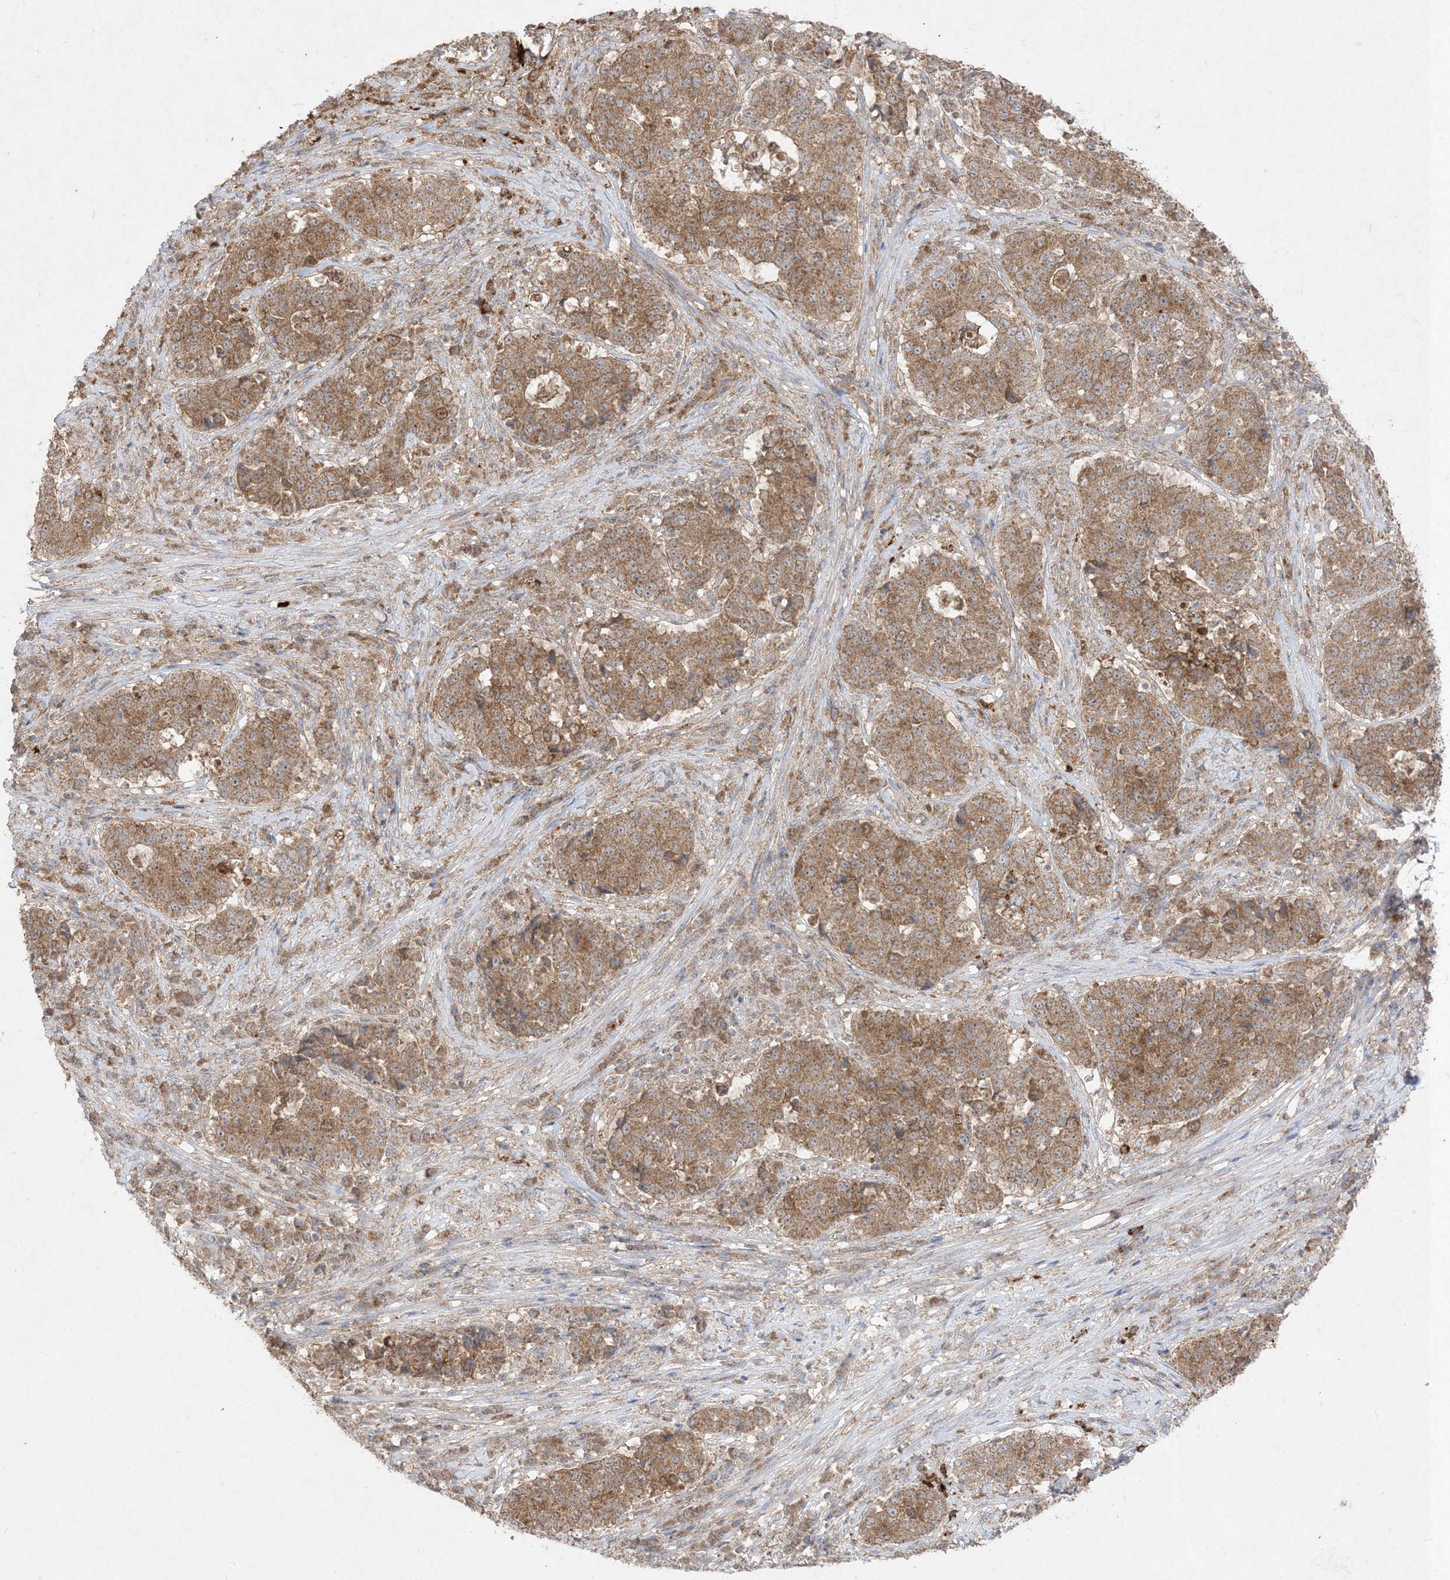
{"staining": {"intensity": "moderate", "quantity": ">75%", "location": "cytoplasmic/membranous"}, "tissue": "stomach cancer", "cell_type": "Tumor cells", "image_type": "cancer", "snomed": [{"axis": "morphology", "description": "Adenocarcinoma, NOS"}, {"axis": "topography", "description": "Stomach"}], "caption": "DAB (3,3'-diaminobenzidine) immunohistochemical staining of adenocarcinoma (stomach) exhibits moderate cytoplasmic/membranous protein staining in approximately >75% of tumor cells. Nuclei are stained in blue.", "gene": "UBE2C", "patient": {"sex": "male", "age": 59}}